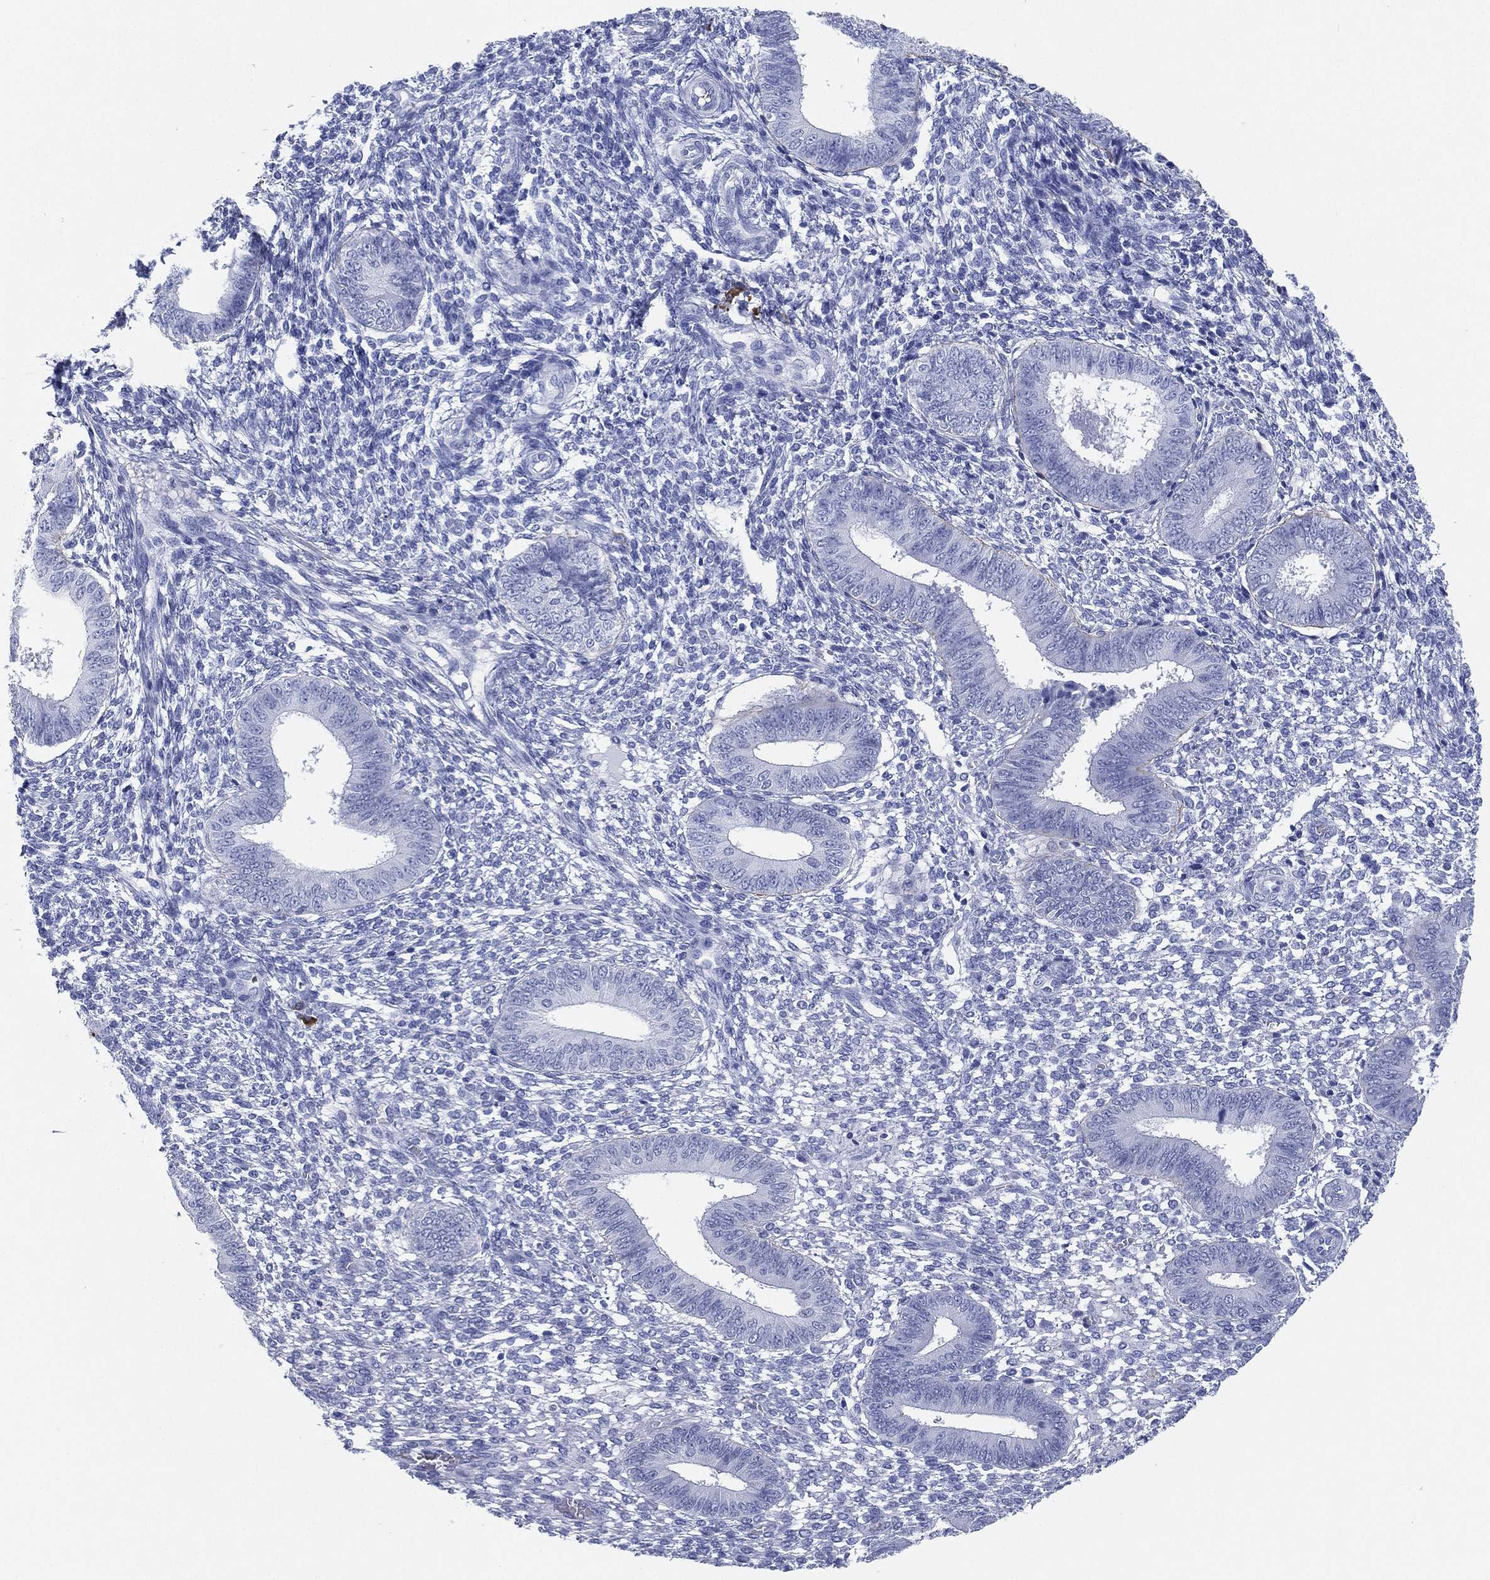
{"staining": {"intensity": "negative", "quantity": "none", "location": "none"}, "tissue": "endometrium", "cell_type": "Cells in endometrial stroma", "image_type": "normal", "snomed": [{"axis": "morphology", "description": "Normal tissue, NOS"}, {"axis": "topography", "description": "Endometrium"}], "caption": "Immunohistochemistry micrograph of benign endometrium: human endometrium stained with DAB shows no significant protein staining in cells in endometrial stroma.", "gene": "CD79A", "patient": {"sex": "female", "age": 42}}